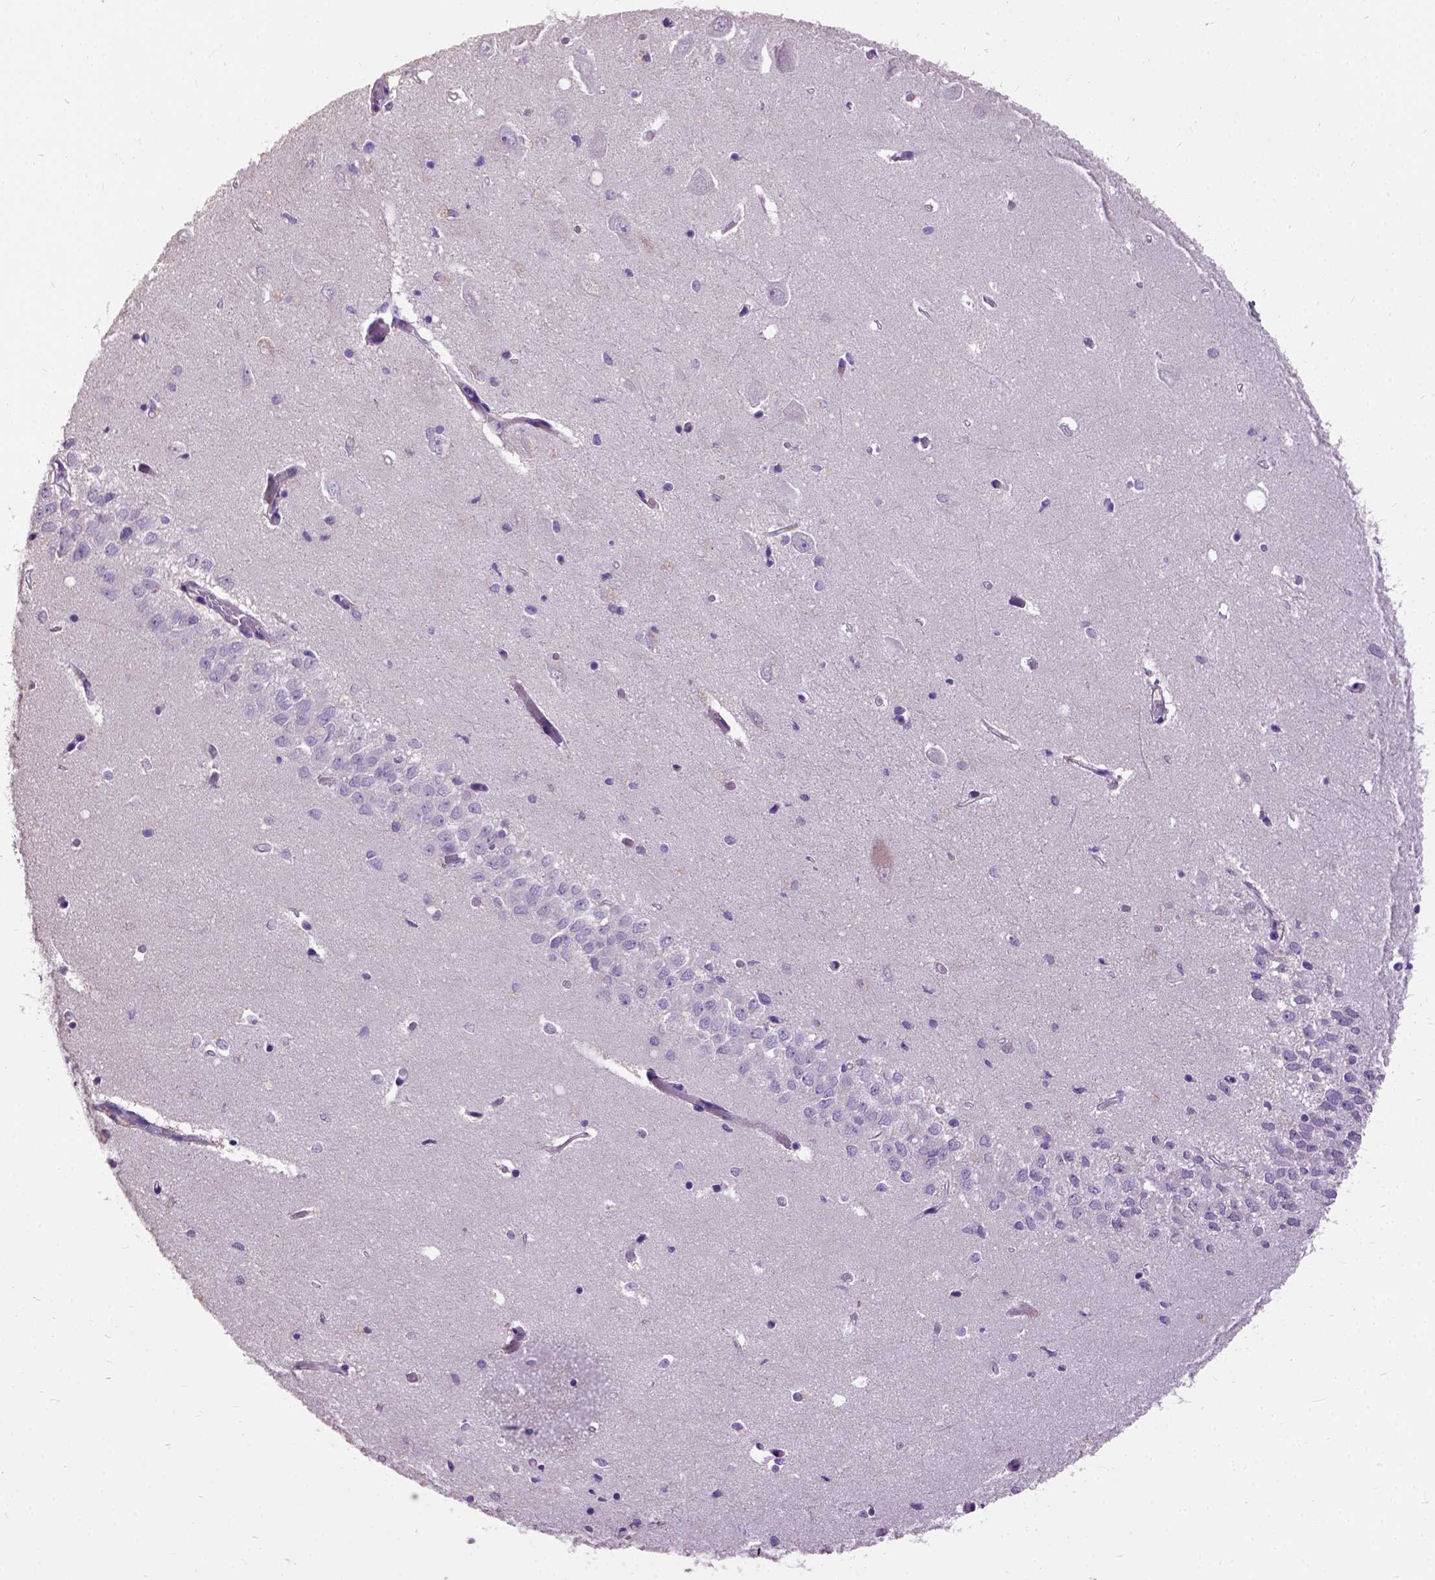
{"staining": {"intensity": "negative", "quantity": "none", "location": "none"}, "tissue": "hippocampus", "cell_type": "Glial cells", "image_type": "normal", "snomed": [{"axis": "morphology", "description": "Normal tissue, NOS"}, {"axis": "topography", "description": "Hippocampus"}], "caption": "This image is of benign hippocampus stained with immunohistochemistry (IHC) to label a protein in brown with the nuclei are counter-stained blue. There is no expression in glial cells.", "gene": "DQX1", "patient": {"sex": "female", "age": 64}}